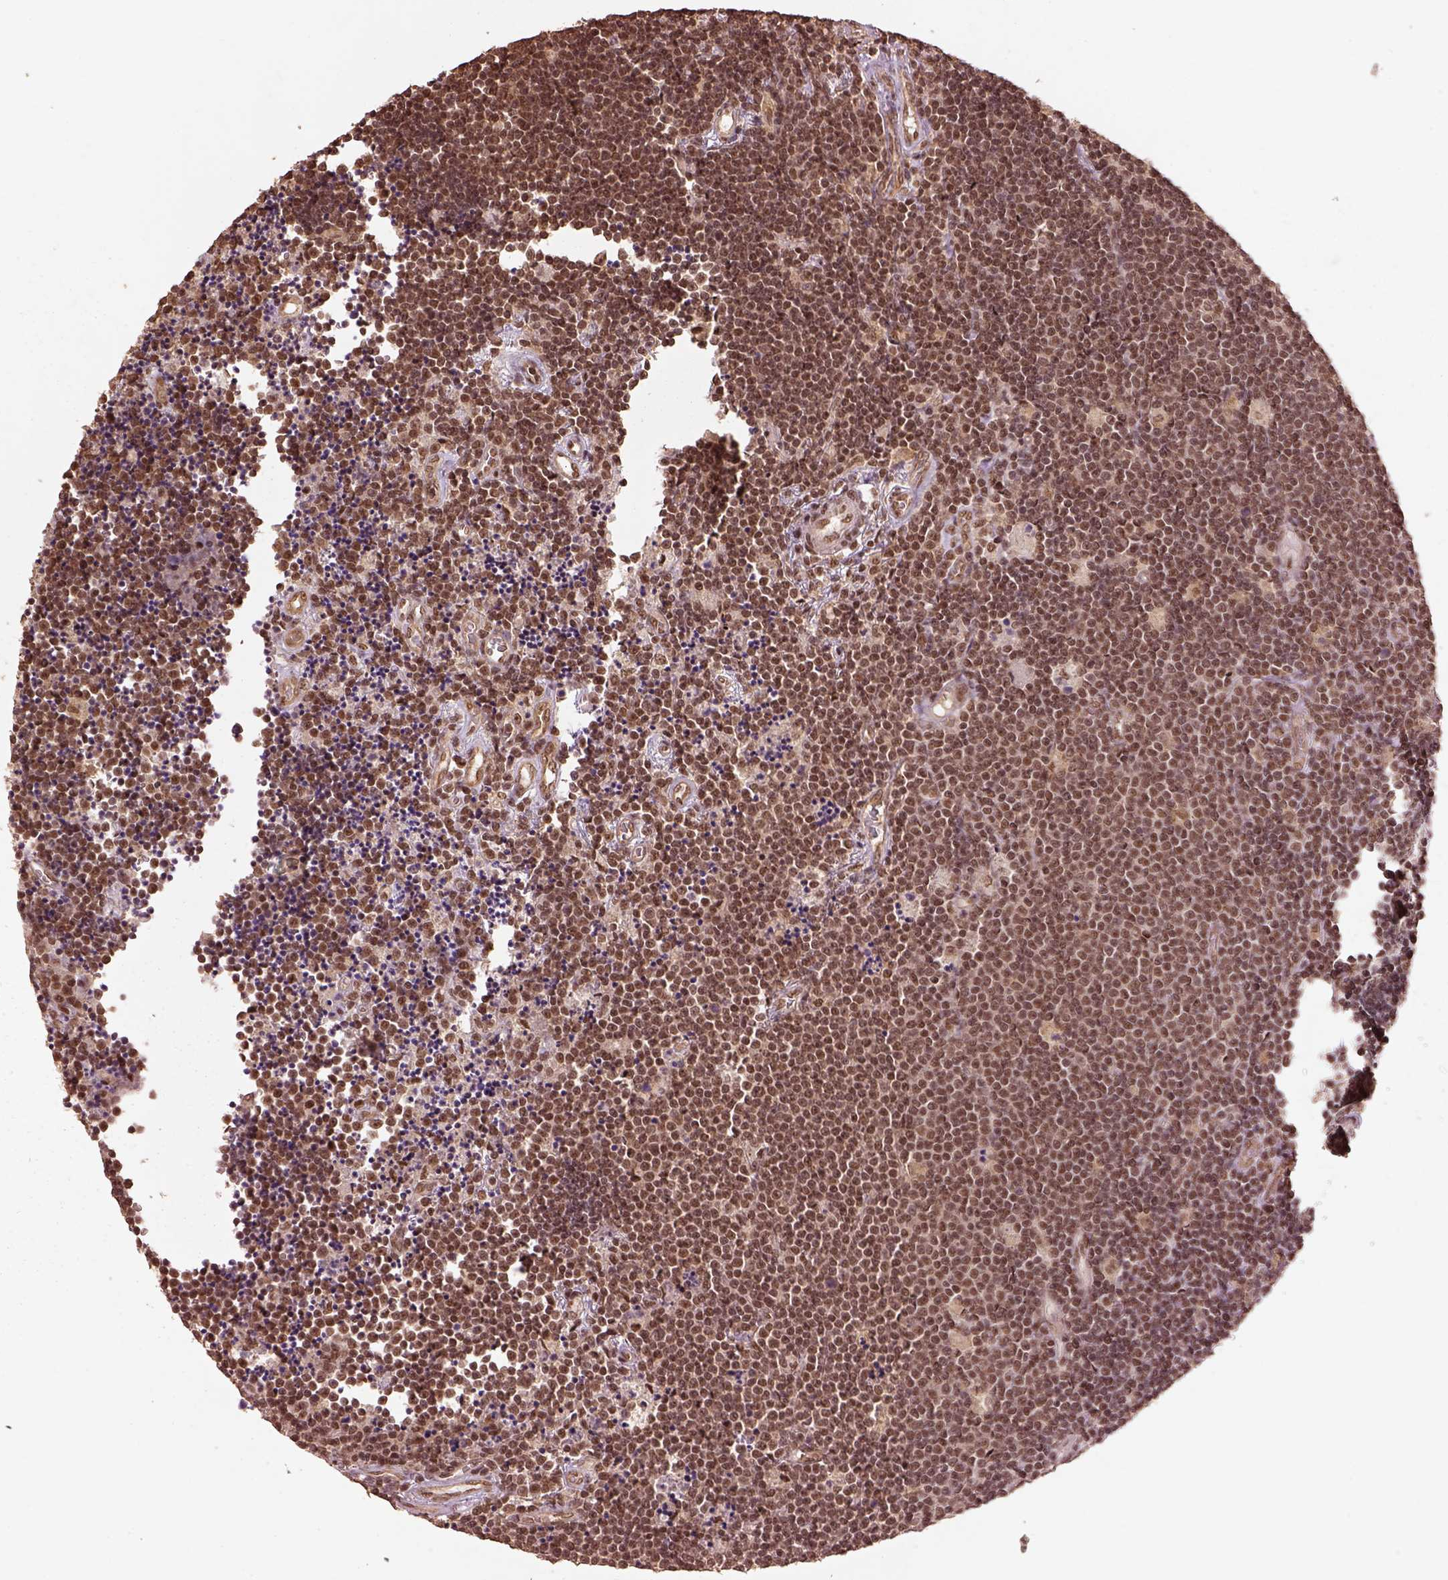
{"staining": {"intensity": "moderate", "quantity": ">75%", "location": "nuclear"}, "tissue": "lymphoma", "cell_type": "Tumor cells", "image_type": "cancer", "snomed": [{"axis": "morphology", "description": "Malignant lymphoma, non-Hodgkin's type, Low grade"}, {"axis": "topography", "description": "Brain"}], "caption": "The immunohistochemical stain highlights moderate nuclear expression in tumor cells of lymphoma tissue.", "gene": "BRD9", "patient": {"sex": "female", "age": 66}}